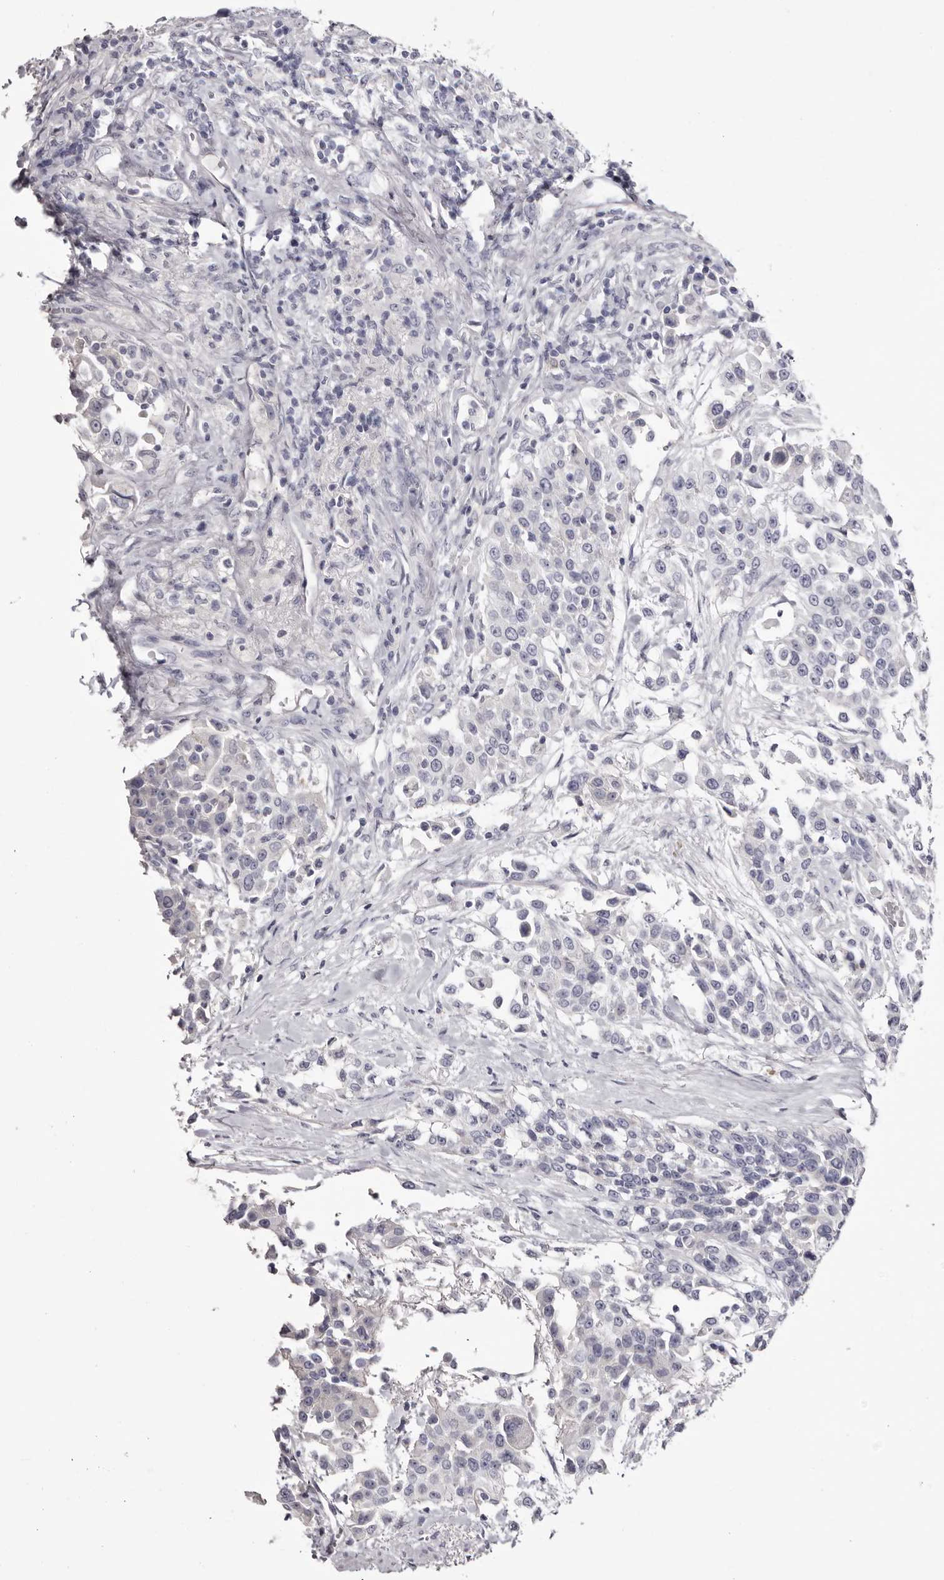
{"staining": {"intensity": "negative", "quantity": "none", "location": "none"}, "tissue": "urothelial cancer", "cell_type": "Tumor cells", "image_type": "cancer", "snomed": [{"axis": "morphology", "description": "Urothelial carcinoma, High grade"}, {"axis": "topography", "description": "Urinary bladder"}], "caption": "Immunohistochemistry (IHC) histopathology image of neoplastic tissue: human urothelial carcinoma (high-grade) stained with DAB (3,3'-diaminobenzidine) shows no significant protein staining in tumor cells.", "gene": "CA6", "patient": {"sex": "female", "age": 80}}